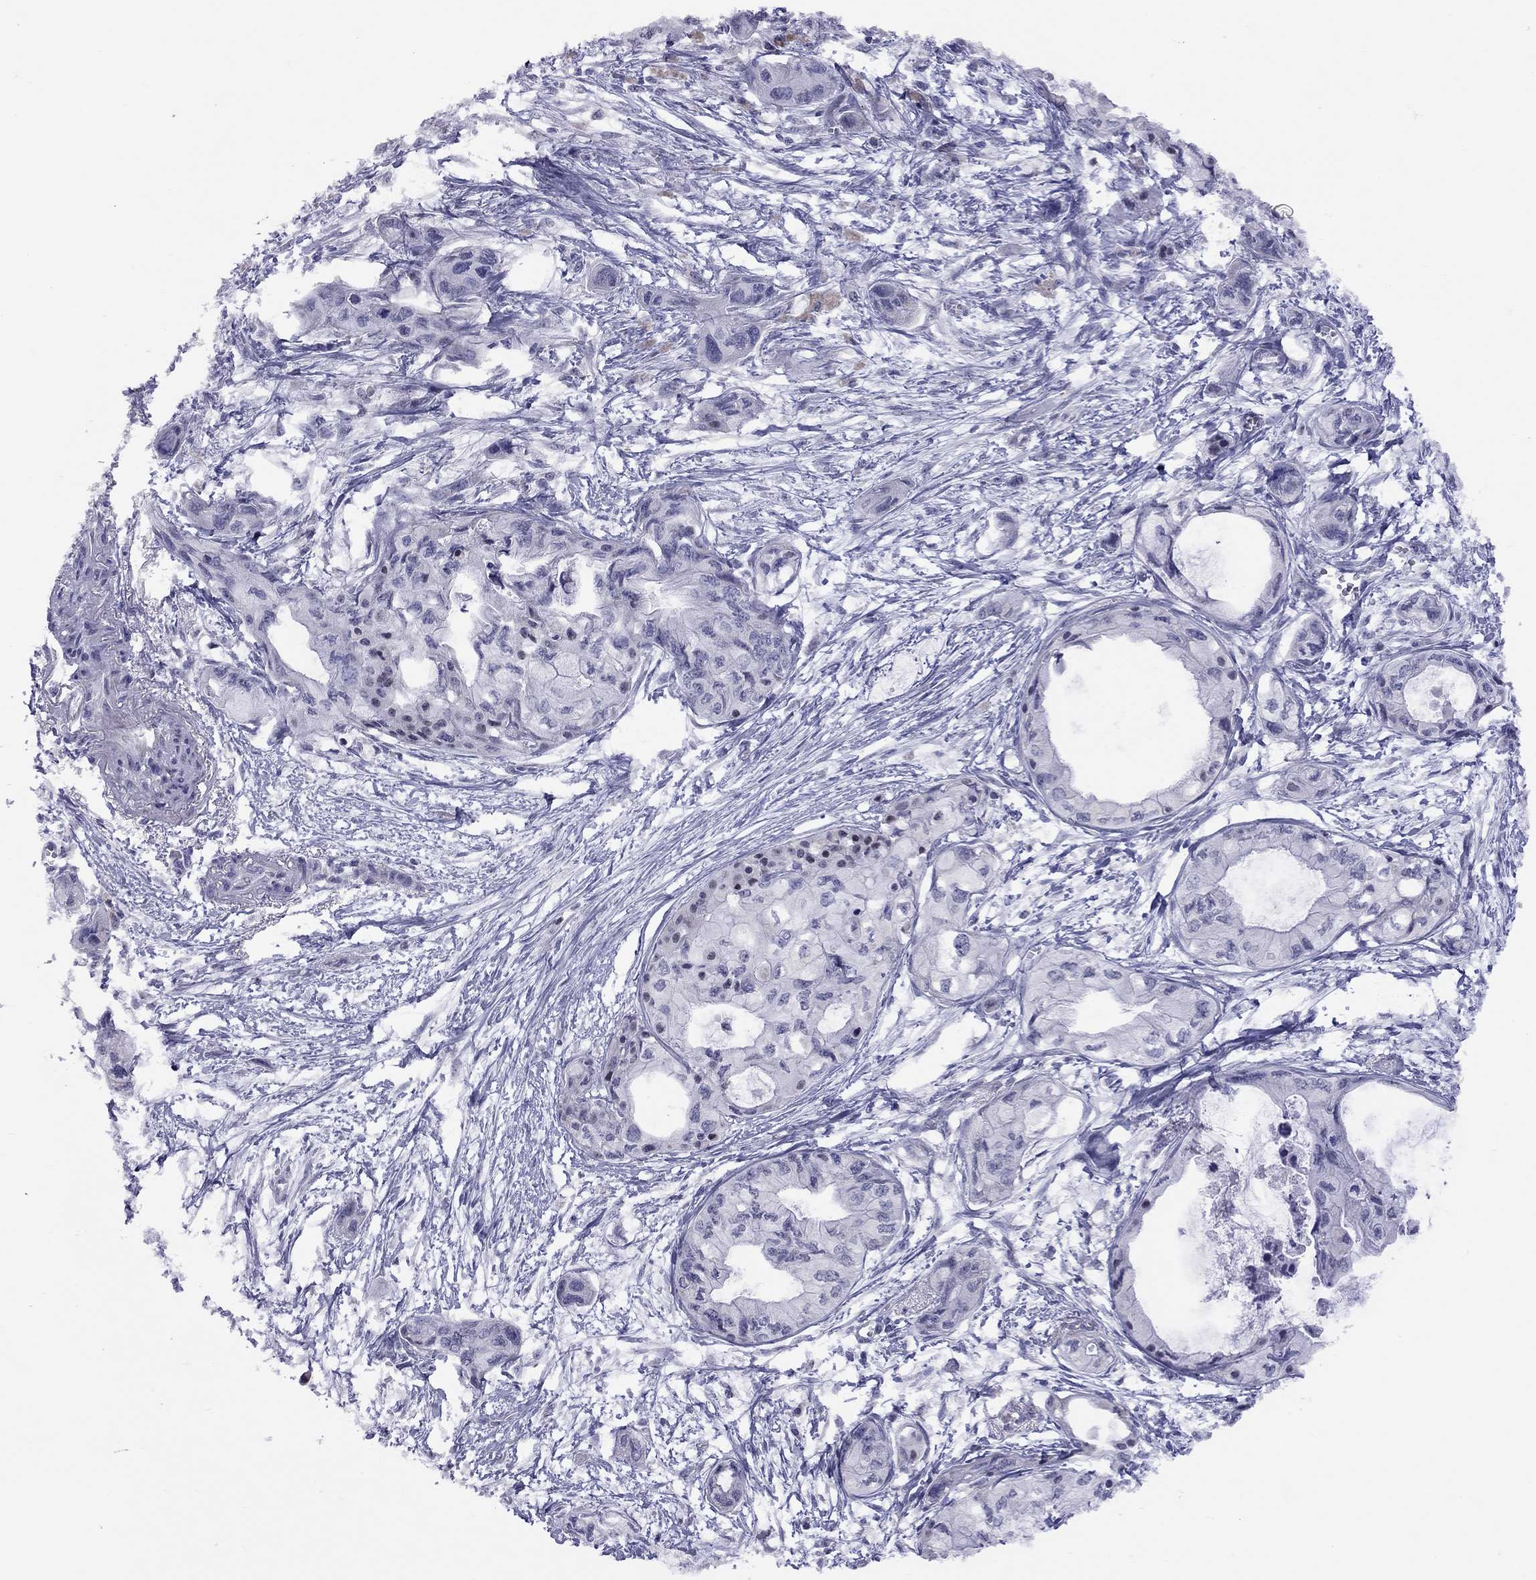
{"staining": {"intensity": "negative", "quantity": "none", "location": "none"}, "tissue": "pancreatic cancer", "cell_type": "Tumor cells", "image_type": "cancer", "snomed": [{"axis": "morphology", "description": "Adenocarcinoma, NOS"}, {"axis": "topography", "description": "Pancreas"}], "caption": "High magnification brightfield microscopy of adenocarcinoma (pancreatic) stained with DAB (brown) and counterstained with hematoxylin (blue): tumor cells show no significant expression. (Brightfield microscopy of DAB immunohistochemistry at high magnification).", "gene": "HES5", "patient": {"sex": "female", "age": 76}}